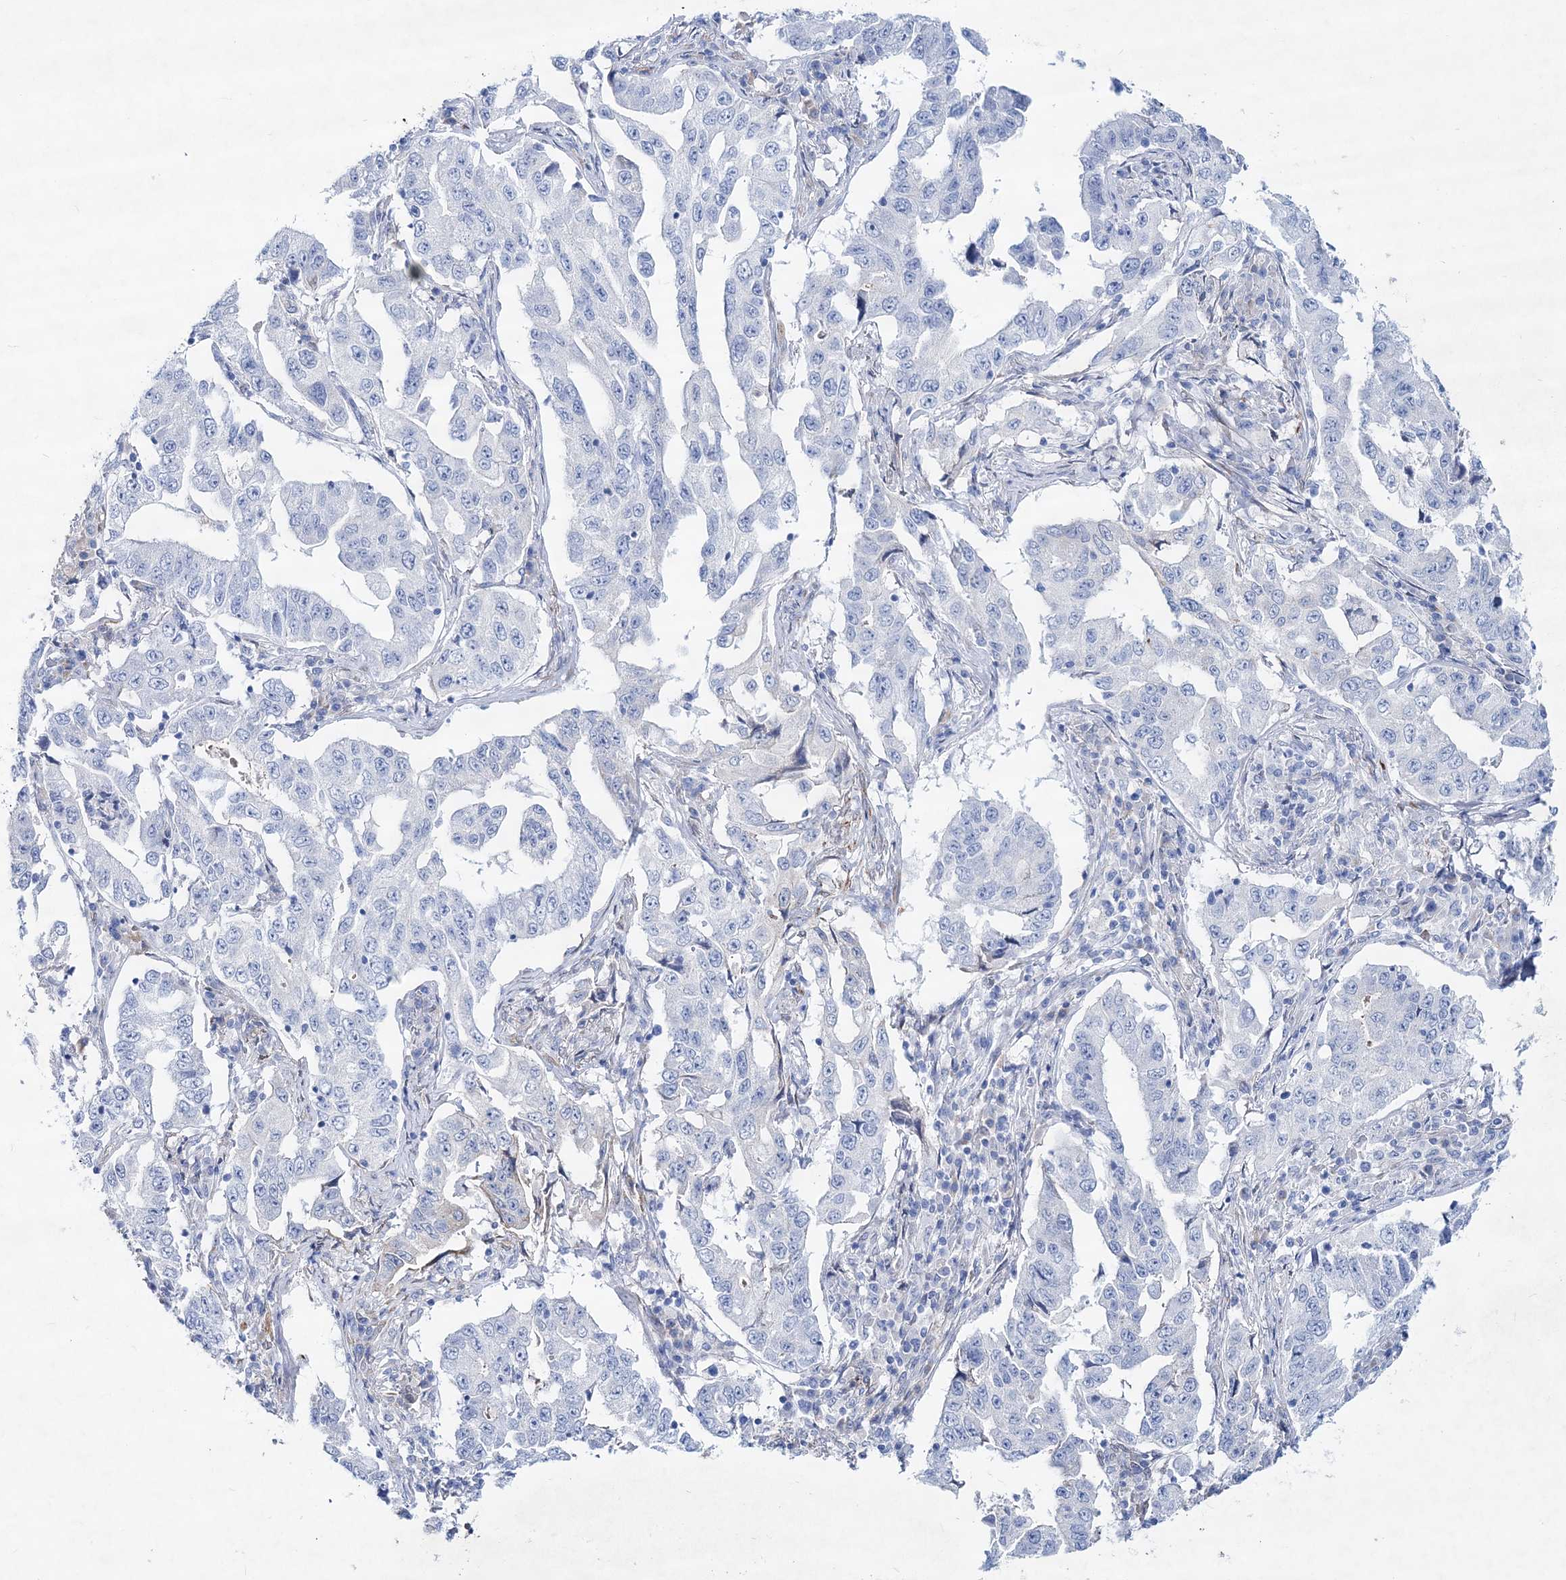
{"staining": {"intensity": "negative", "quantity": "none", "location": "none"}, "tissue": "lung cancer", "cell_type": "Tumor cells", "image_type": "cancer", "snomed": [{"axis": "morphology", "description": "Adenocarcinoma, NOS"}, {"axis": "topography", "description": "Lung"}], "caption": "Tumor cells are negative for brown protein staining in lung adenocarcinoma.", "gene": "SPINK7", "patient": {"sex": "female", "age": 51}}